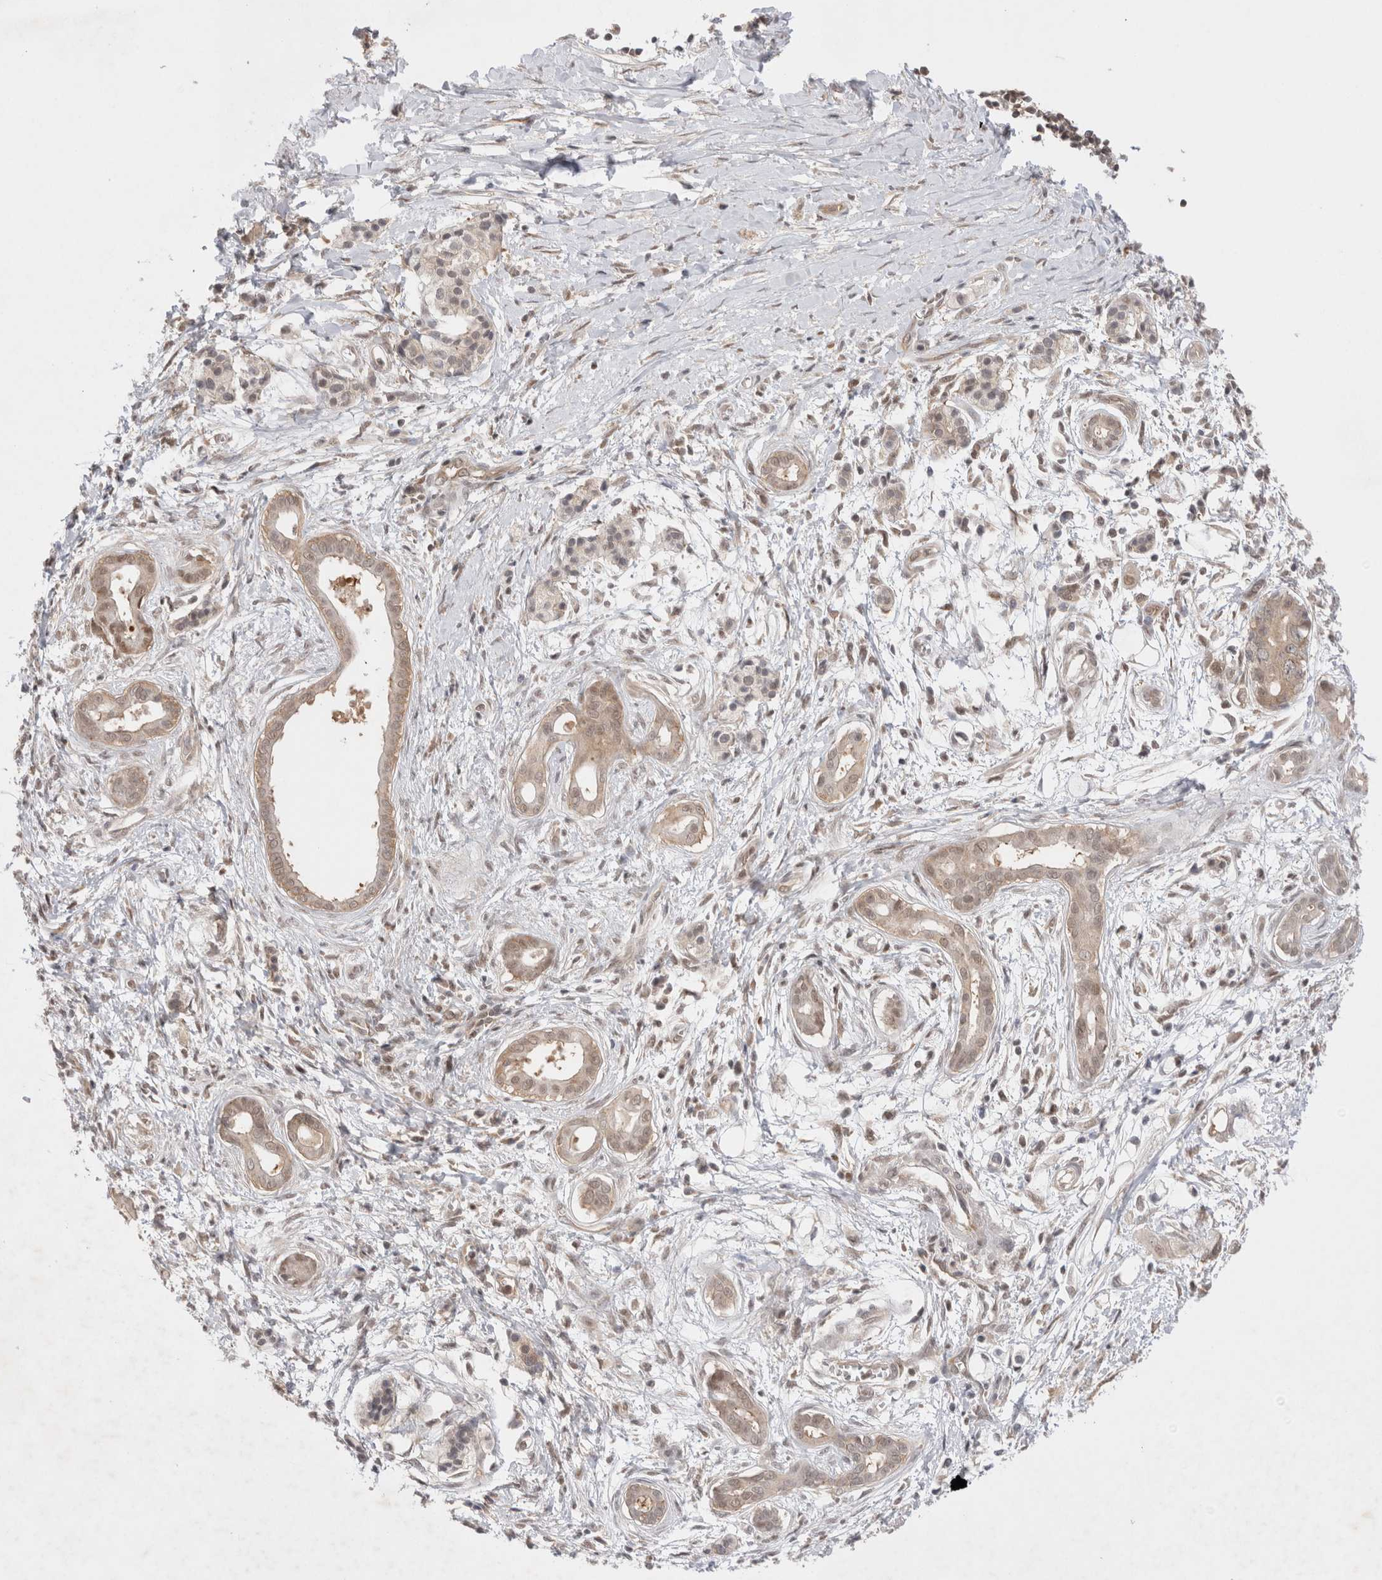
{"staining": {"intensity": "weak", "quantity": ">75%", "location": "cytoplasmic/membranous"}, "tissue": "pancreatic cancer", "cell_type": "Tumor cells", "image_type": "cancer", "snomed": [{"axis": "morphology", "description": "Adenocarcinoma, NOS"}, {"axis": "topography", "description": "Pancreas"}], "caption": "Human pancreatic adenocarcinoma stained with a protein marker reveals weak staining in tumor cells.", "gene": "EIF3E", "patient": {"sex": "male", "age": 59}}